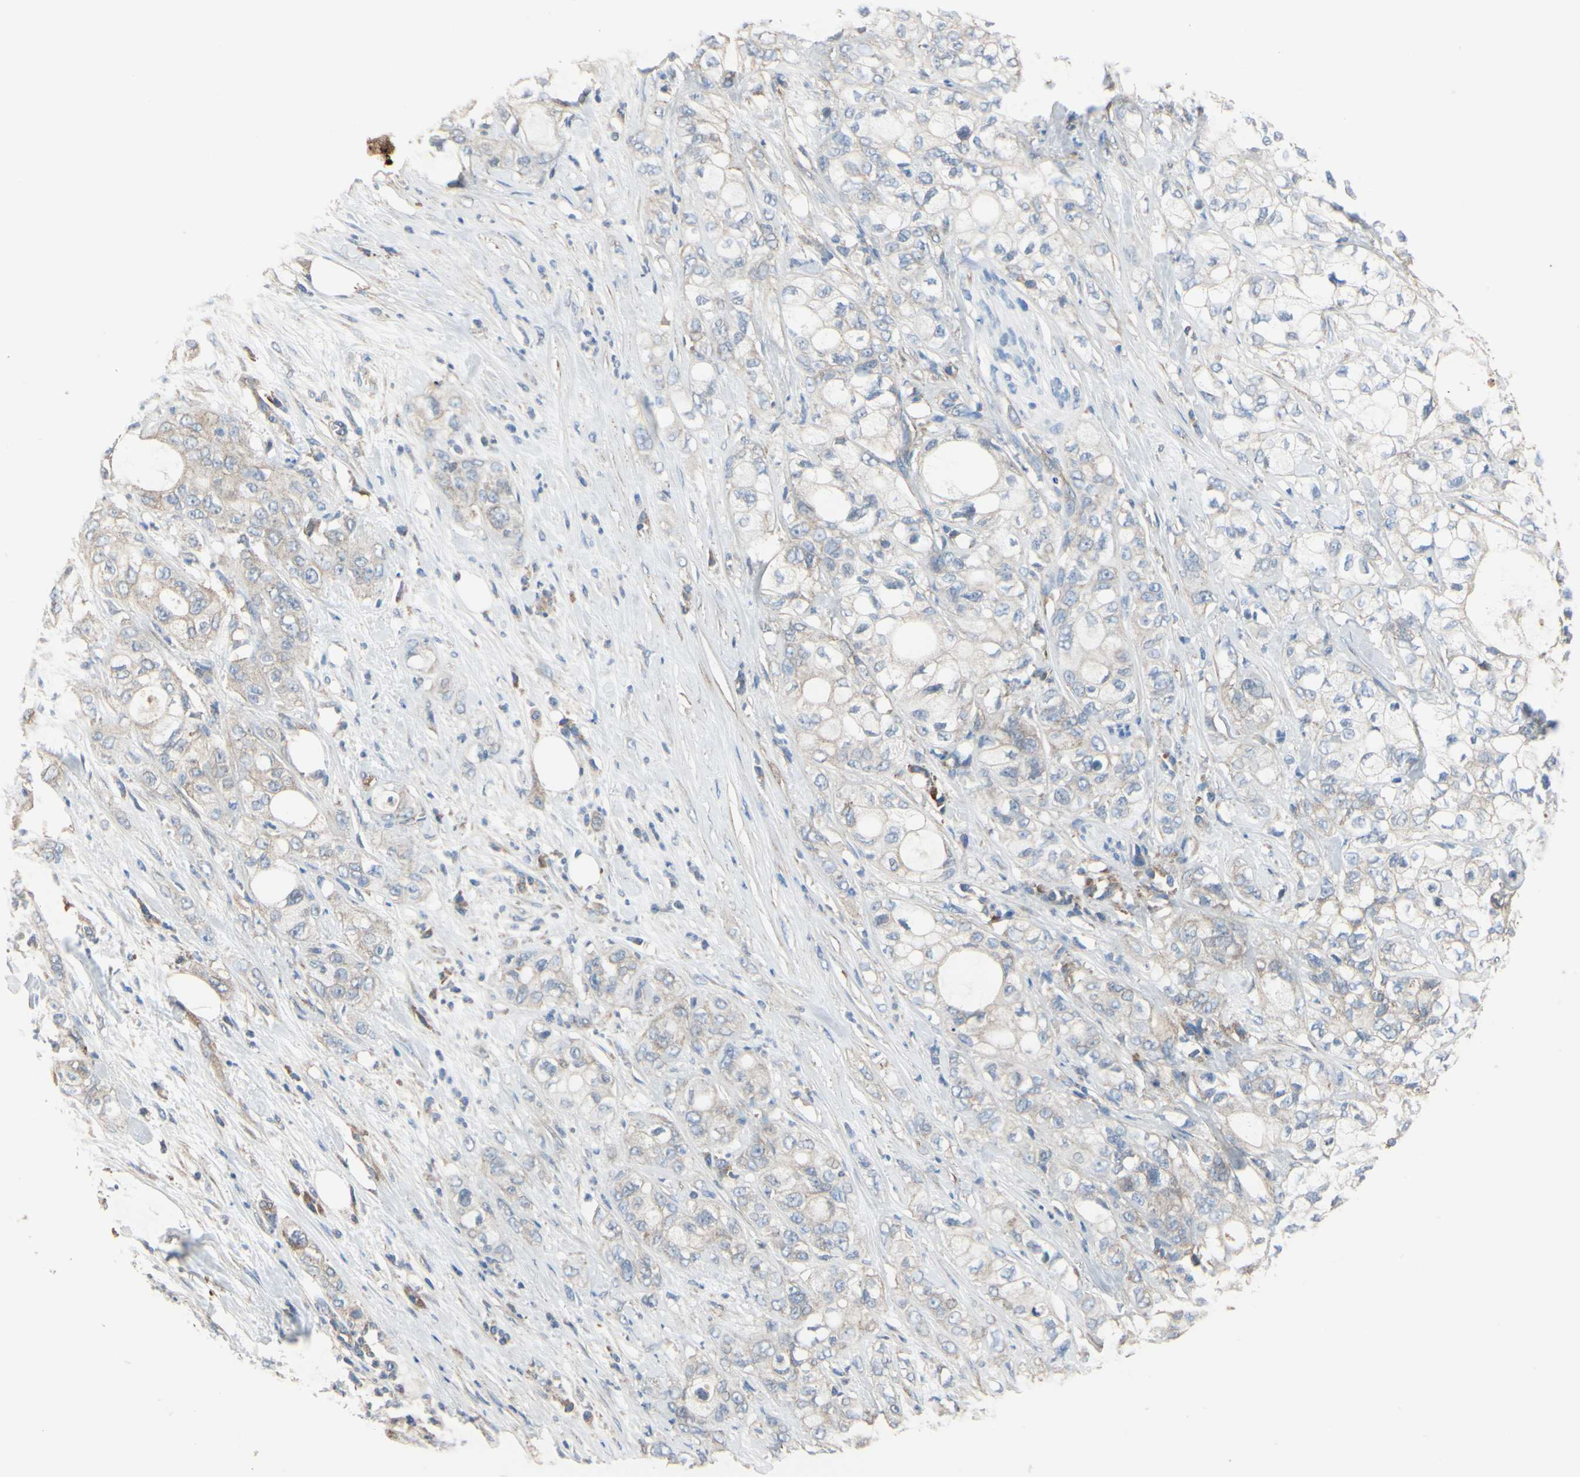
{"staining": {"intensity": "weak", "quantity": "<25%", "location": "cytoplasmic/membranous"}, "tissue": "pancreatic cancer", "cell_type": "Tumor cells", "image_type": "cancer", "snomed": [{"axis": "morphology", "description": "Adenocarcinoma, NOS"}, {"axis": "topography", "description": "Pancreas"}], "caption": "A high-resolution micrograph shows immunohistochemistry (IHC) staining of adenocarcinoma (pancreatic), which exhibits no significant expression in tumor cells.", "gene": "BECN1", "patient": {"sex": "male", "age": 70}}